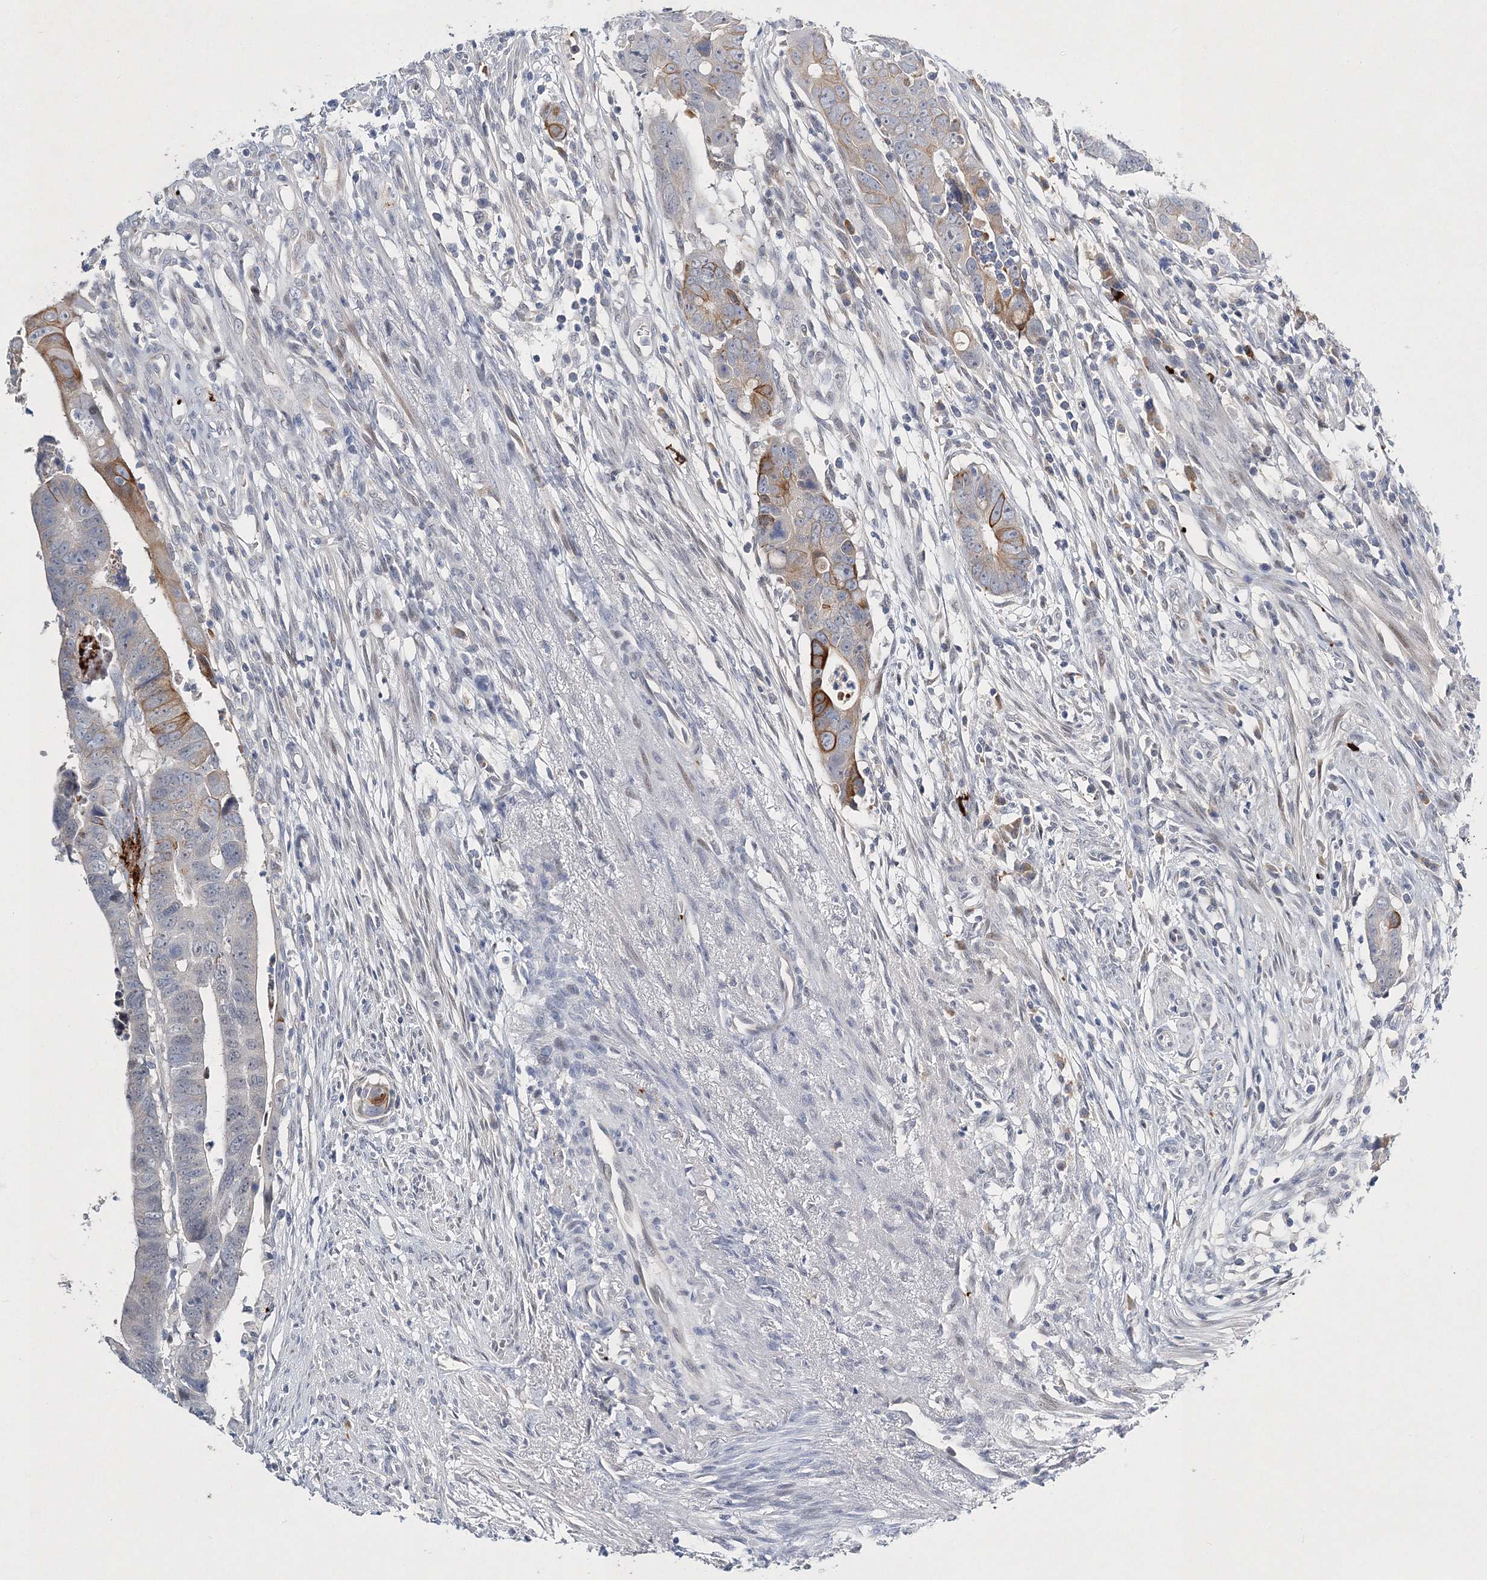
{"staining": {"intensity": "strong", "quantity": "<25%", "location": "cytoplasmic/membranous"}, "tissue": "colorectal cancer", "cell_type": "Tumor cells", "image_type": "cancer", "snomed": [{"axis": "morphology", "description": "Adenocarcinoma, NOS"}, {"axis": "topography", "description": "Rectum"}], "caption": "Colorectal cancer (adenocarcinoma) was stained to show a protein in brown. There is medium levels of strong cytoplasmic/membranous positivity in about <25% of tumor cells.", "gene": "MYOZ2", "patient": {"sex": "female", "age": 65}}